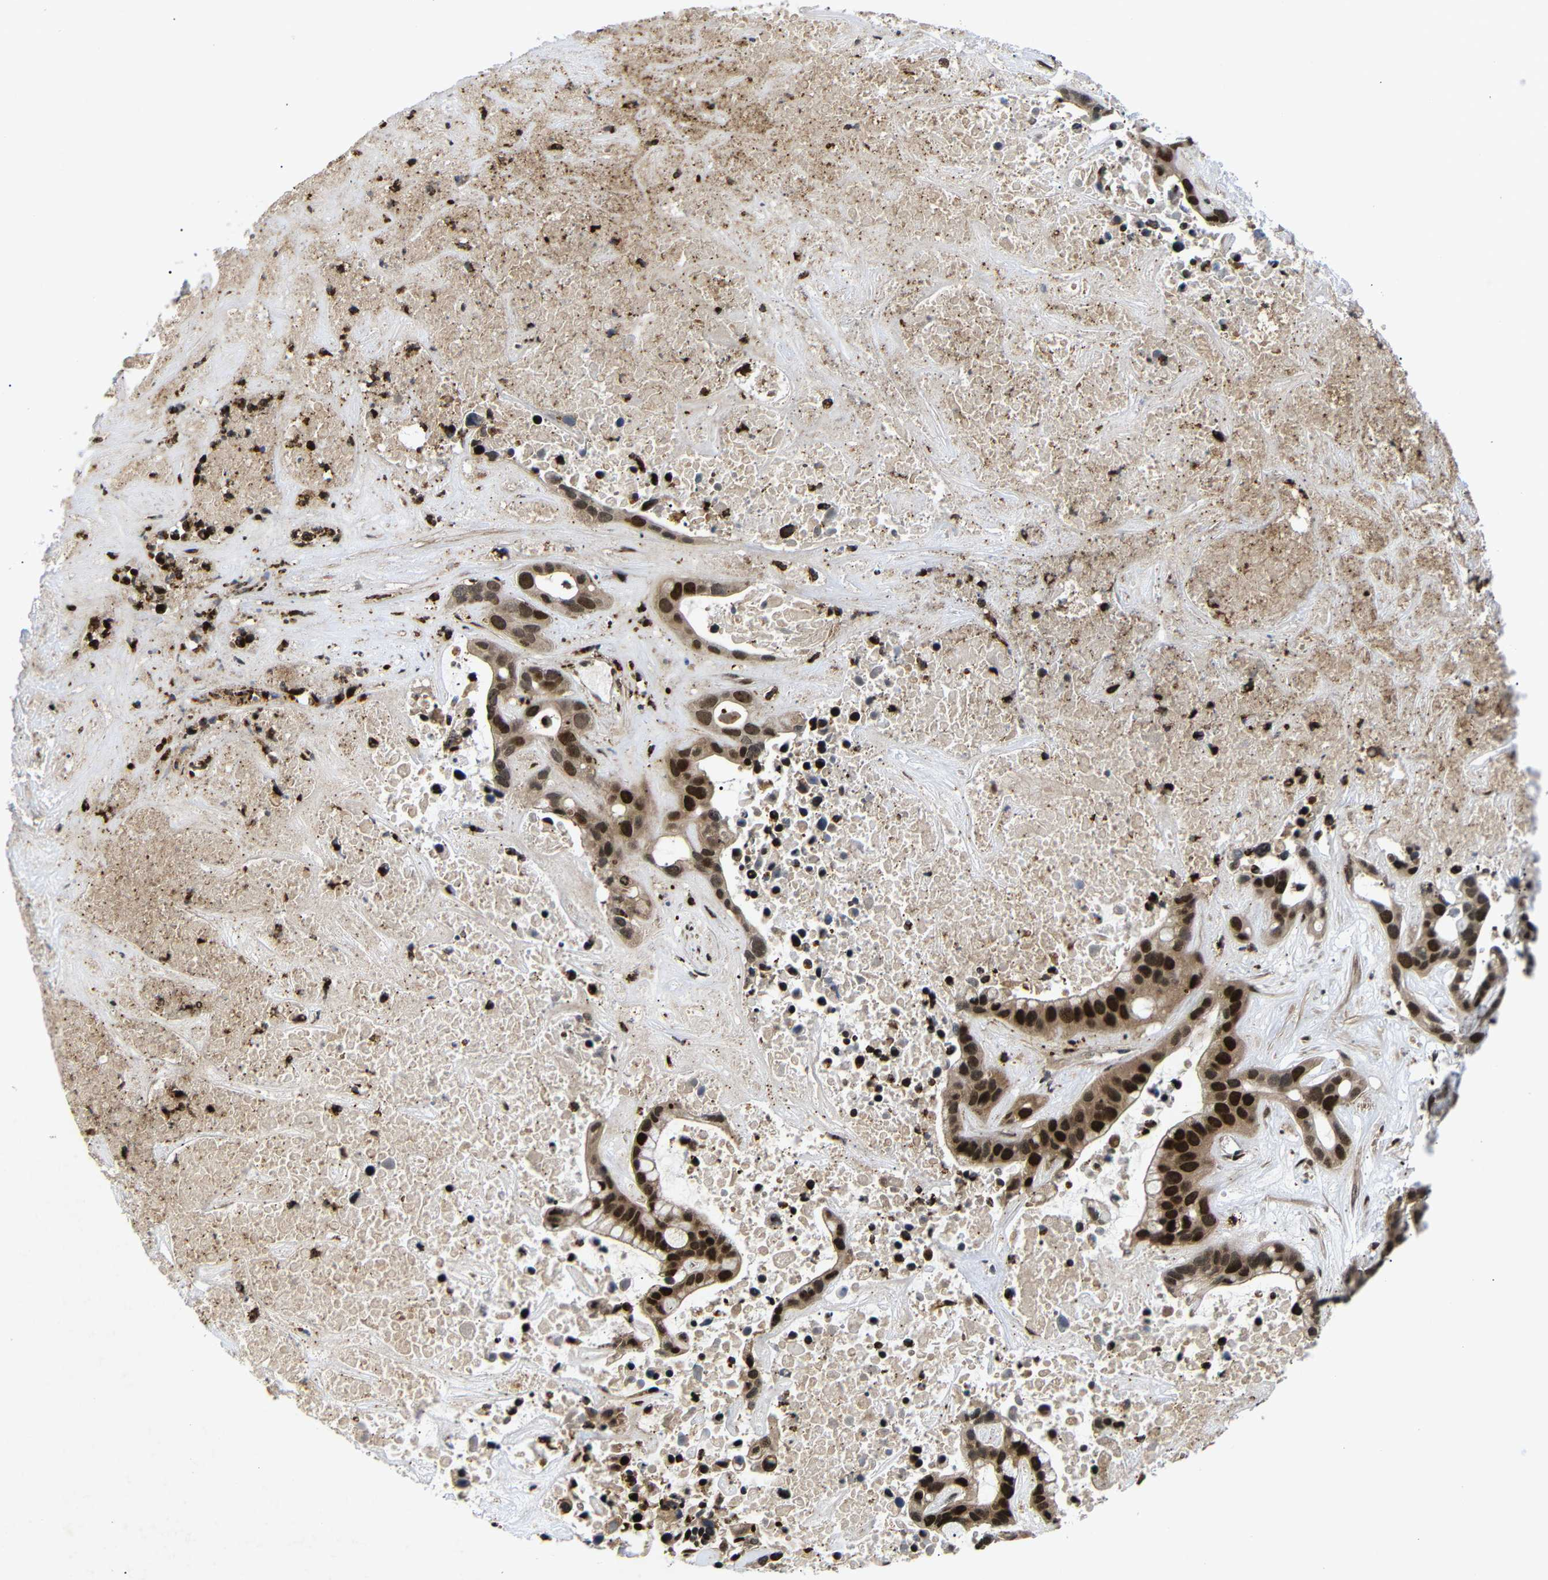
{"staining": {"intensity": "strong", "quantity": ">75%", "location": "cytoplasmic/membranous,nuclear"}, "tissue": "liver cancer", "cell_type": "Tumor cells", "image_type": "cancer", "snomed": [{"axis": "morphology", "description": "Cholangiocarcinoma"}, {"axis": "topography", "description": "Liver"}], "caption": "An immunohistochemistry (IHC) image of neoplastic tissue is shown. Protein staining in brown shows strong cytoplasmic/membranous and nuclear positivity in cholangiocarcinoma (liver) within tumor cells.", "gene": "KIF23", "patient": {"sex": "female", "age": 65}}